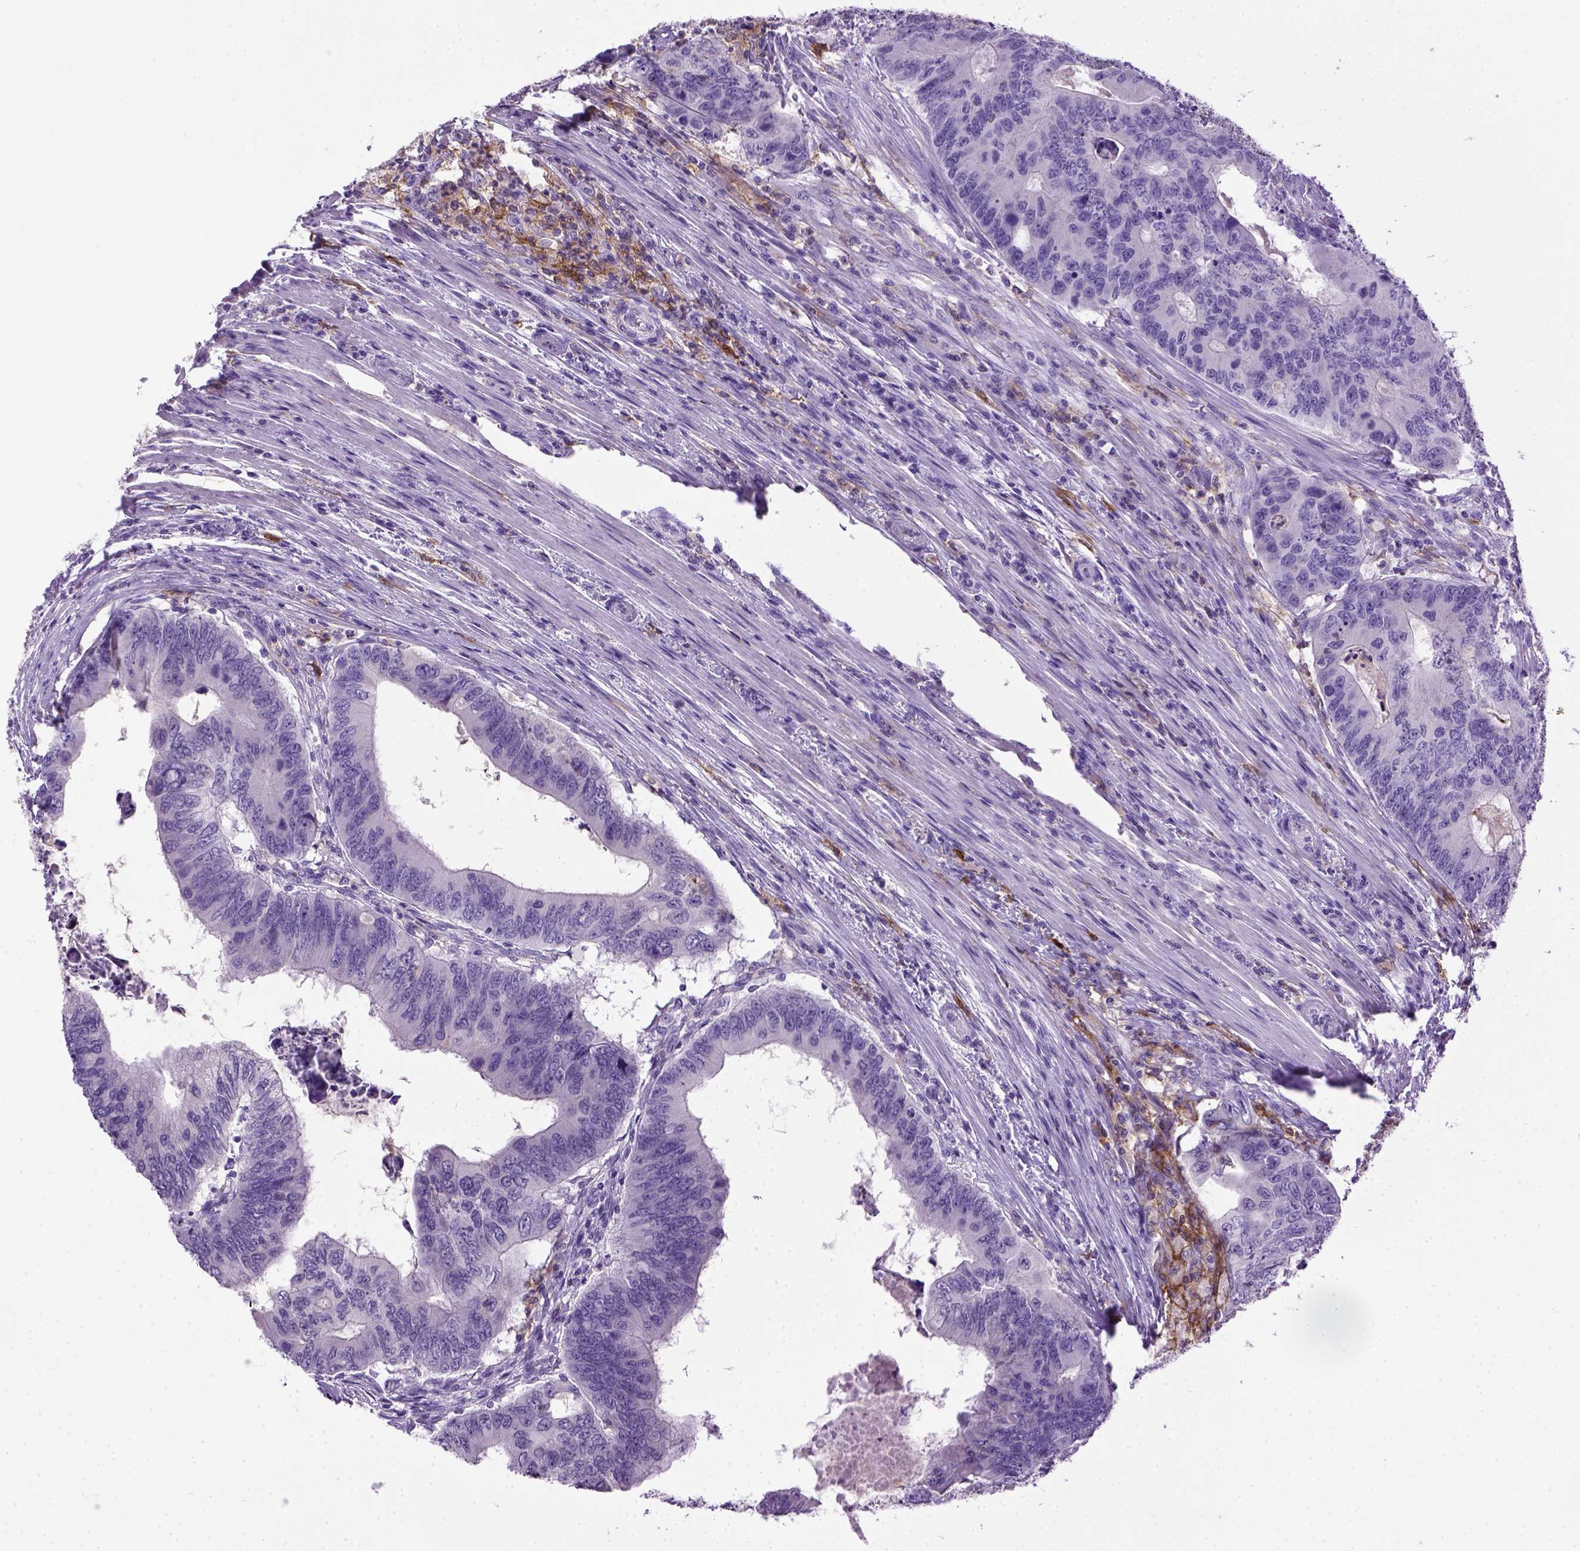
{"staining": {"intensity": "negative", "quantity": "none", "location": "none"}, "tissue": "colorectal cancer", "cell_type": "Tumor cells", "image_type": "cancer", "snomed": [{"axis": "morphology", "description": "Adenocarcinoma, NOS"}, {"axis": "topography", "description": "Colon"}], "caption": "Colorectal cancer was stained to show a protein in brown. There is no significant expression in tumor cells.", "gene": "ITGAX", "patient": {"sex": "male", "age": 53}}